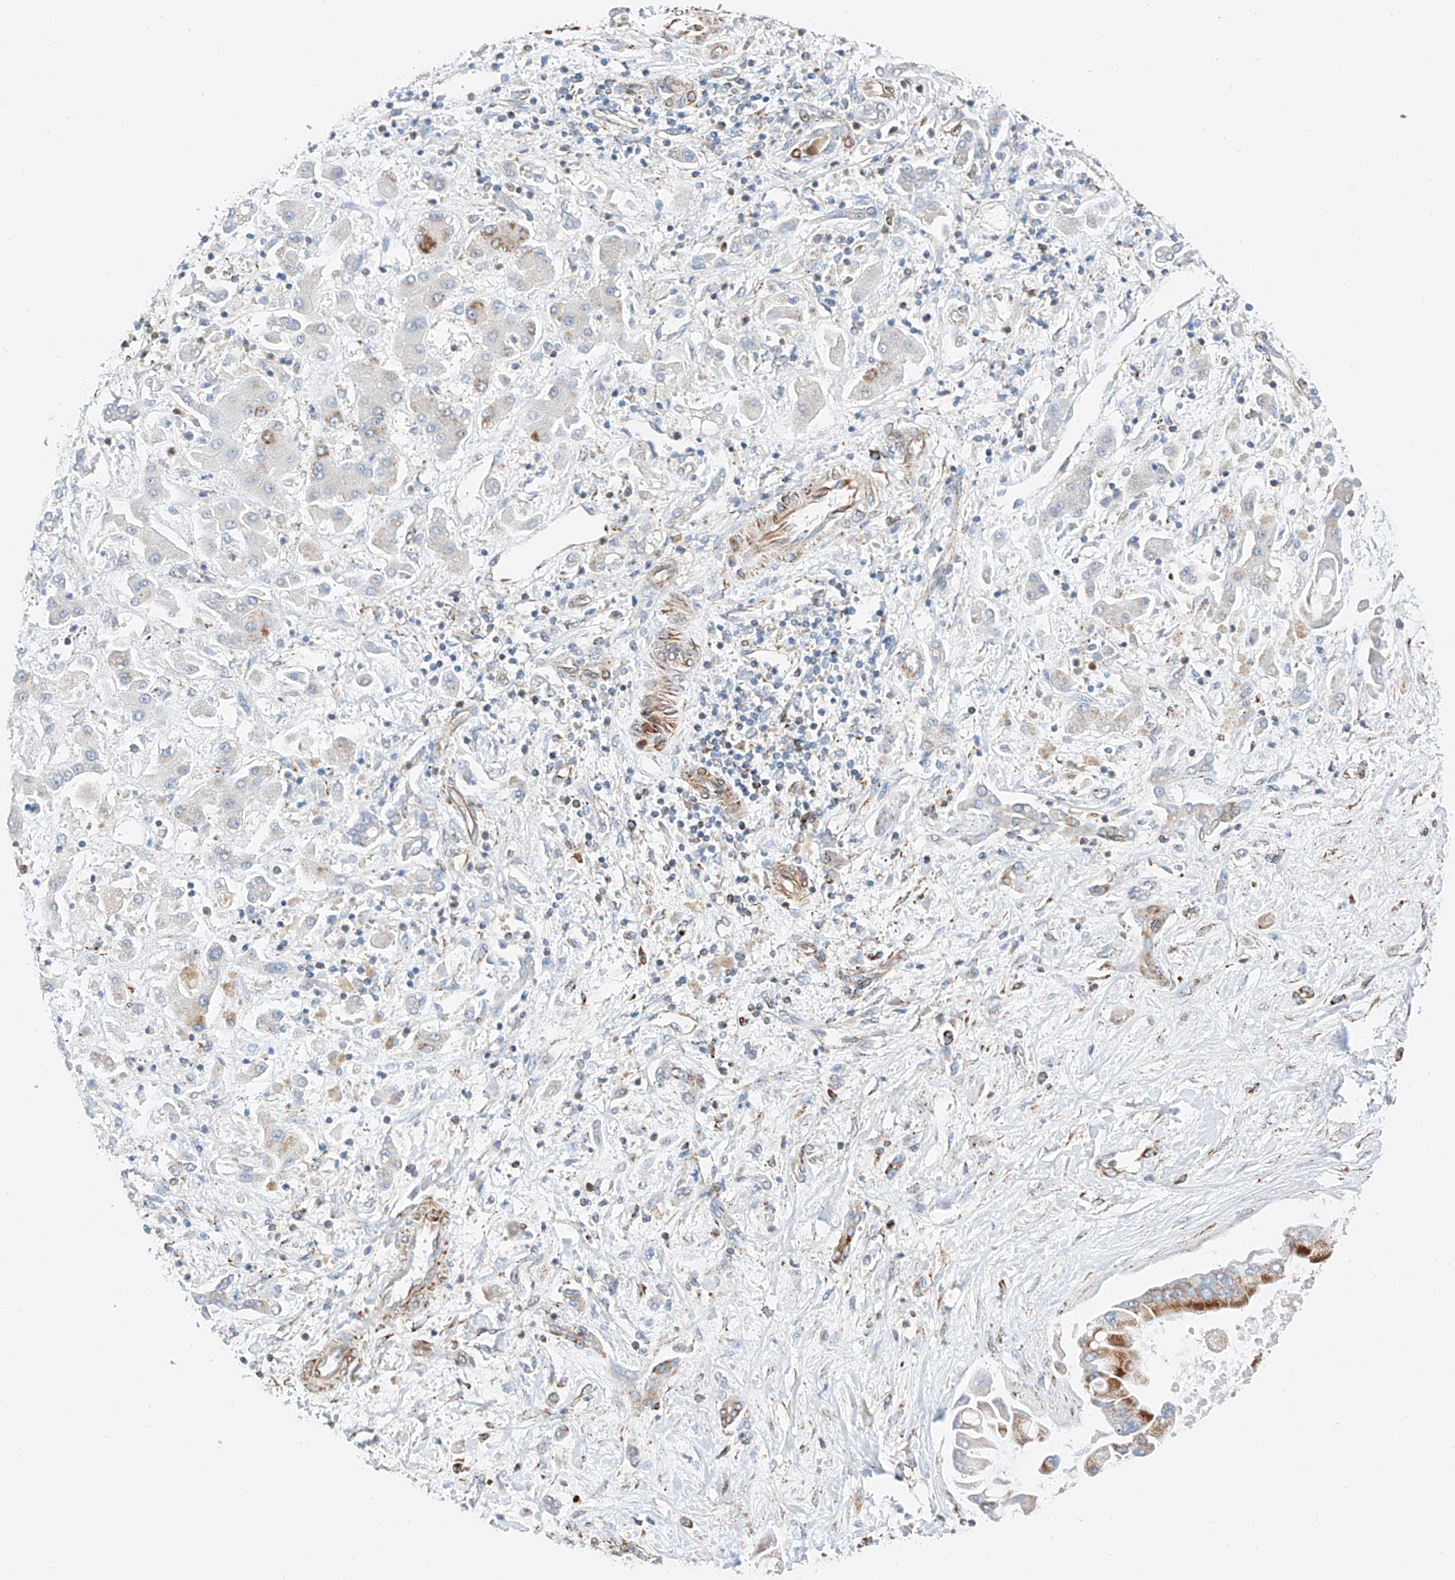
{"staining": {"intensity": "moderate", "quantity": "25%-75%", "location": "cytoplasmic/membranous"}, "tissue": "liver cancer", "cell_type": "Tumor cells", "image_type": "cancer", "snomed": [{"axis": "morphology", "description": "Cholangiocarcinoma"}, {"axis": "topography", "description": "Liver"}], "caption": "The micrograph exhibits a brown stain indicating the presence of a protein in the cytoplasmic/membranous of tumor cells in liver cholangiocarcinoma. (brown staining indicates protein expression, while blue staining denotes nuclei).", "gene": "NDUFV3", "patient": {"sex": "male", "age": 50}}